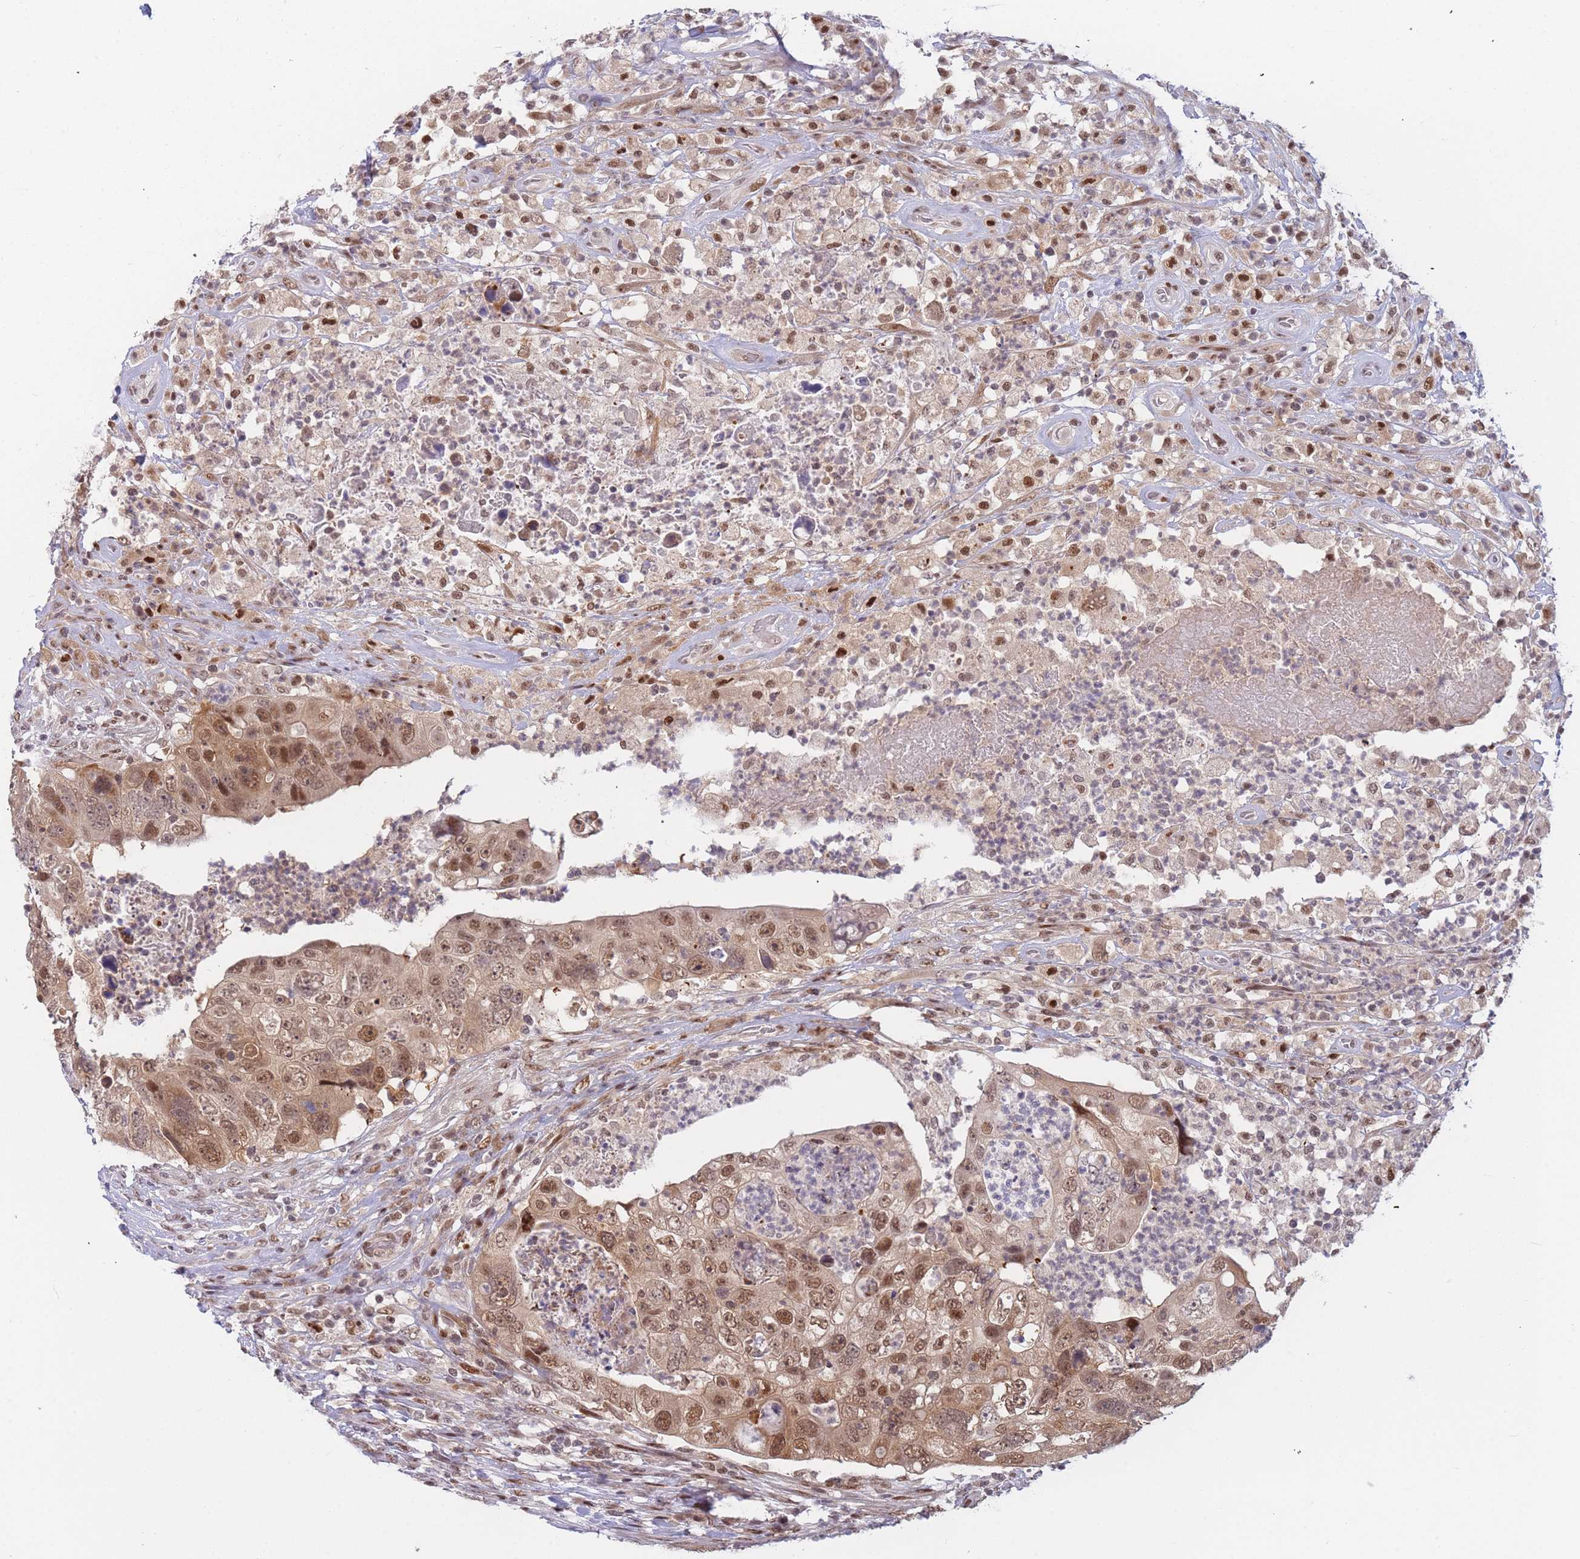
{"staining": {"intensity": "moderate", "quantity": ">75%", "location": "nuclear"}, "tissue": "colorectal cancer", "cell_type": "Tumor cells", "image_type": "cancer", "snomed": [{"axis": "morphology", "description": "Adenocarcinoma, NOS"}, {"axis": "topography", "description": "Rectum"}], "caption": "Colorectal cancer (adenocarcinoma) was stained to show a protein in brown. There is medium levels of moderate nuclear staining in approximately >75% of tumor cells. Using DAB (brown) and hematoxylin (blue) stains, captured at high magnification using brightfield microscopy.", "gene": "DEAF1", "patient": {"sex": "male", "age": 59}}